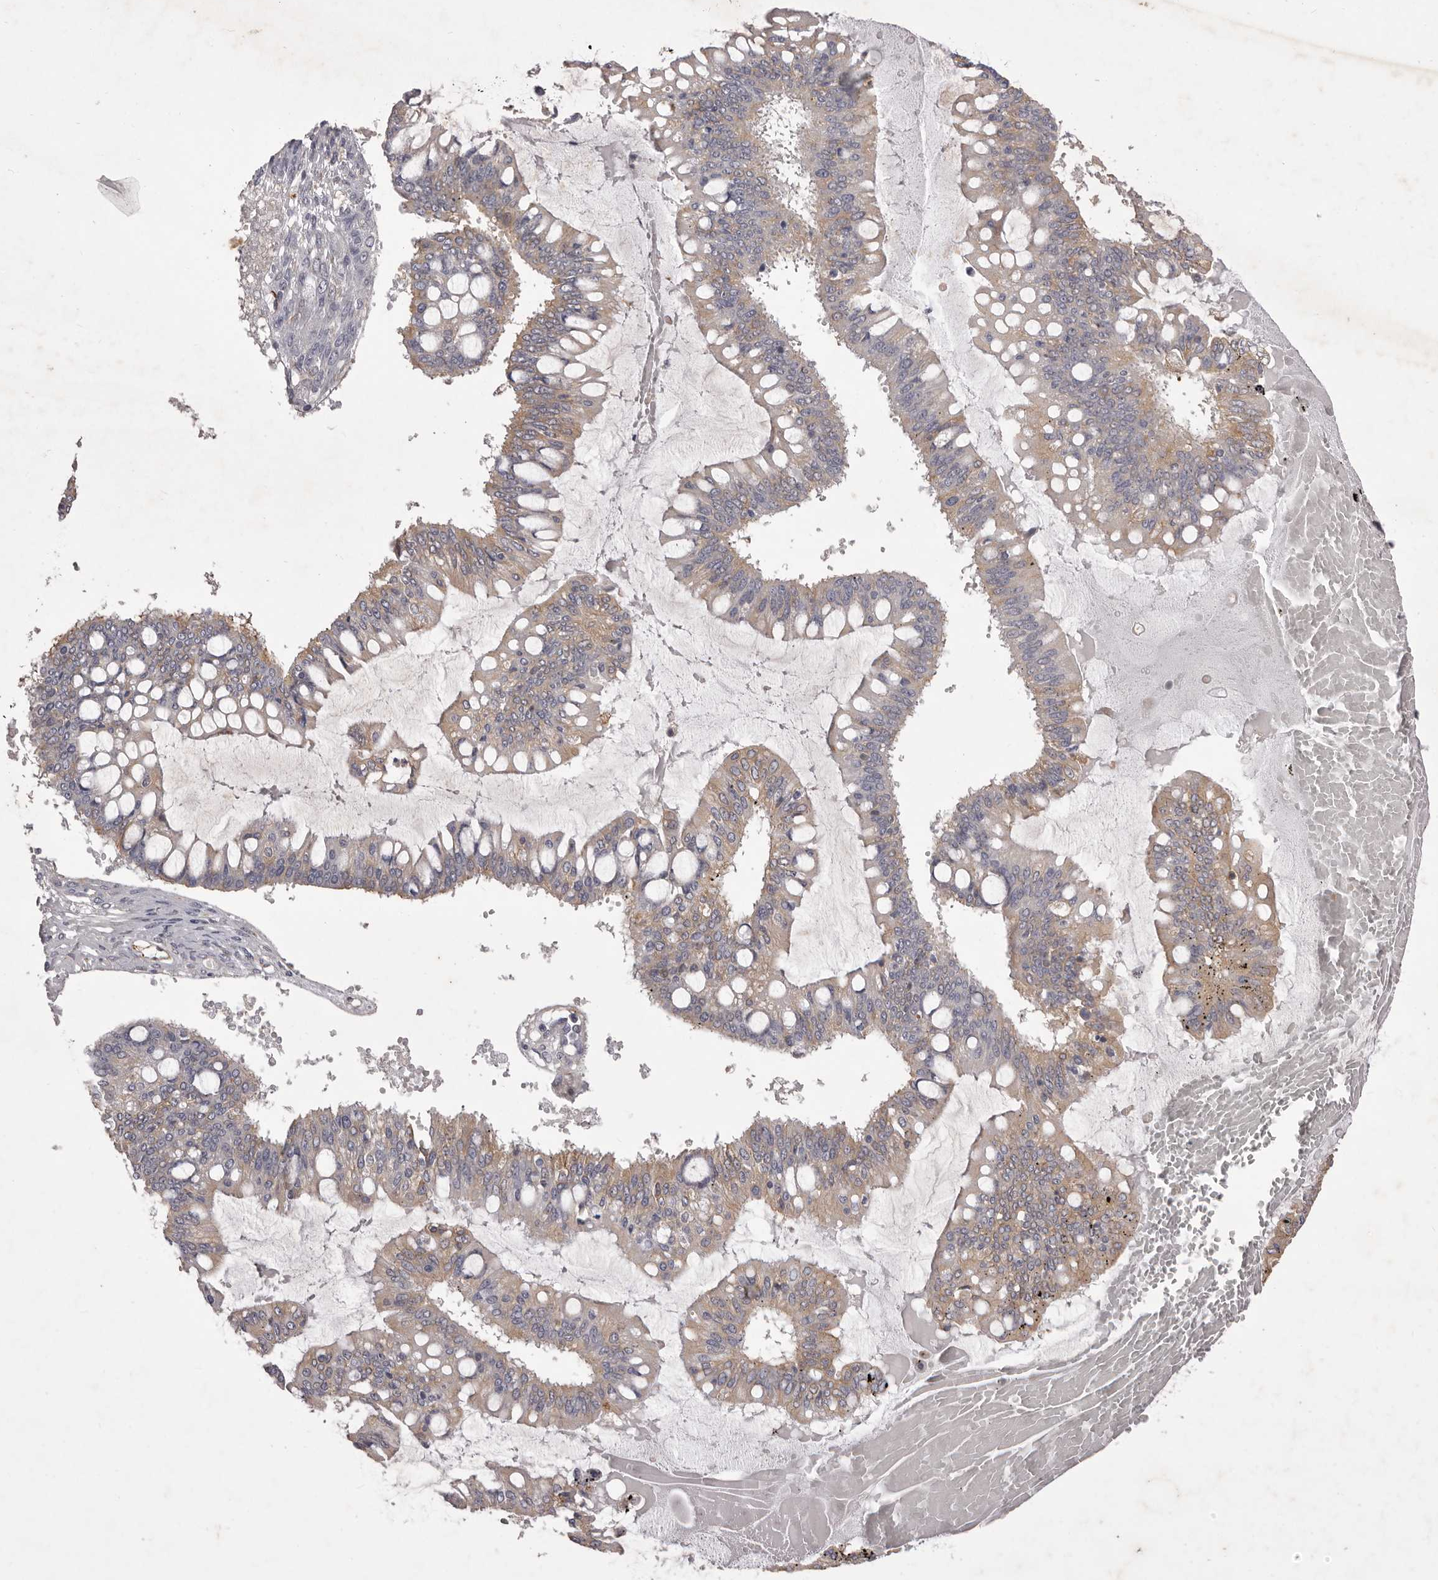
{"staining": {"intensity": "weak", "quantity": "<25%", "location": "cytoplasmic/membranous"}, "tissue": "ovarian cancer", "cell_type": "Tumor cells", "image_type": "cancer", "snomed": [{"axis": "morphology", "description": "Cystadenocarcinoma, mucinous, NOS"}, {"axis": "topography", "description": "Ovary"}], "caption": "An image of ovarian mucinous cystadenocarcinoma stained for a protein shows no brown staining in tumor cells. (DAB (3,3'-diaminobenzidine) immunohistochemistry visualized using brightfield microscopy, high magnification).", "gene": "PNRC1", "patient": {"sex": "female", "age": 73}}